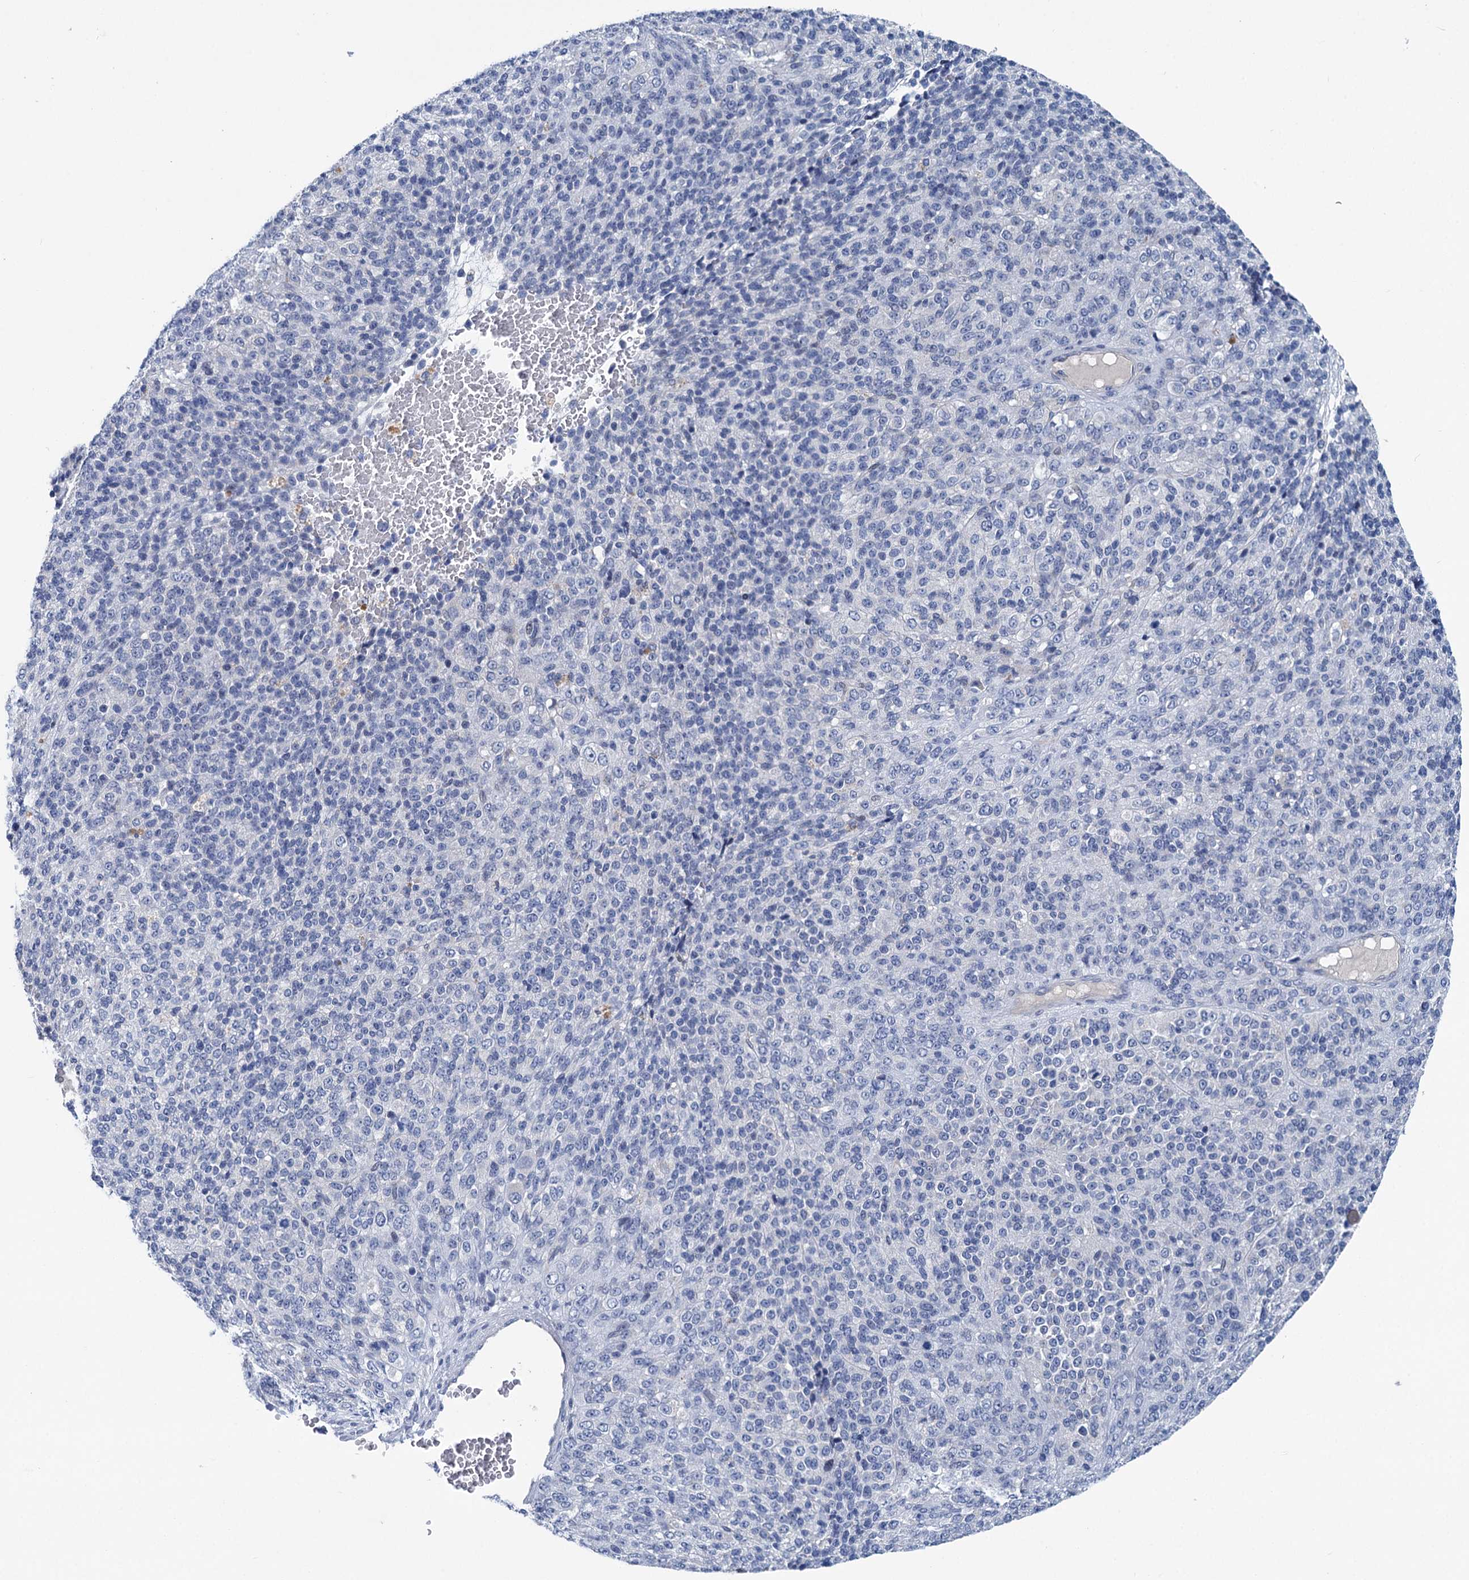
{"staining": {"intensity": "negative", "quantity": "none", "location": "none"}, "tissue": "melanoma", "cell_type": "Tumor cells", "image_type": "cancer", "snomed": [{"axis": "morphology", "description": "Malignant melanoma, Metastatic site"}, {"axis": "topography", "description": "Brain"}], "caption": "Immunohistochemical staining of human malignant melanoma (metastatic site) displays no significant expression in tumor cells.", "gene": "CHDH", "patient": {"sex": "female", "age": 56}}